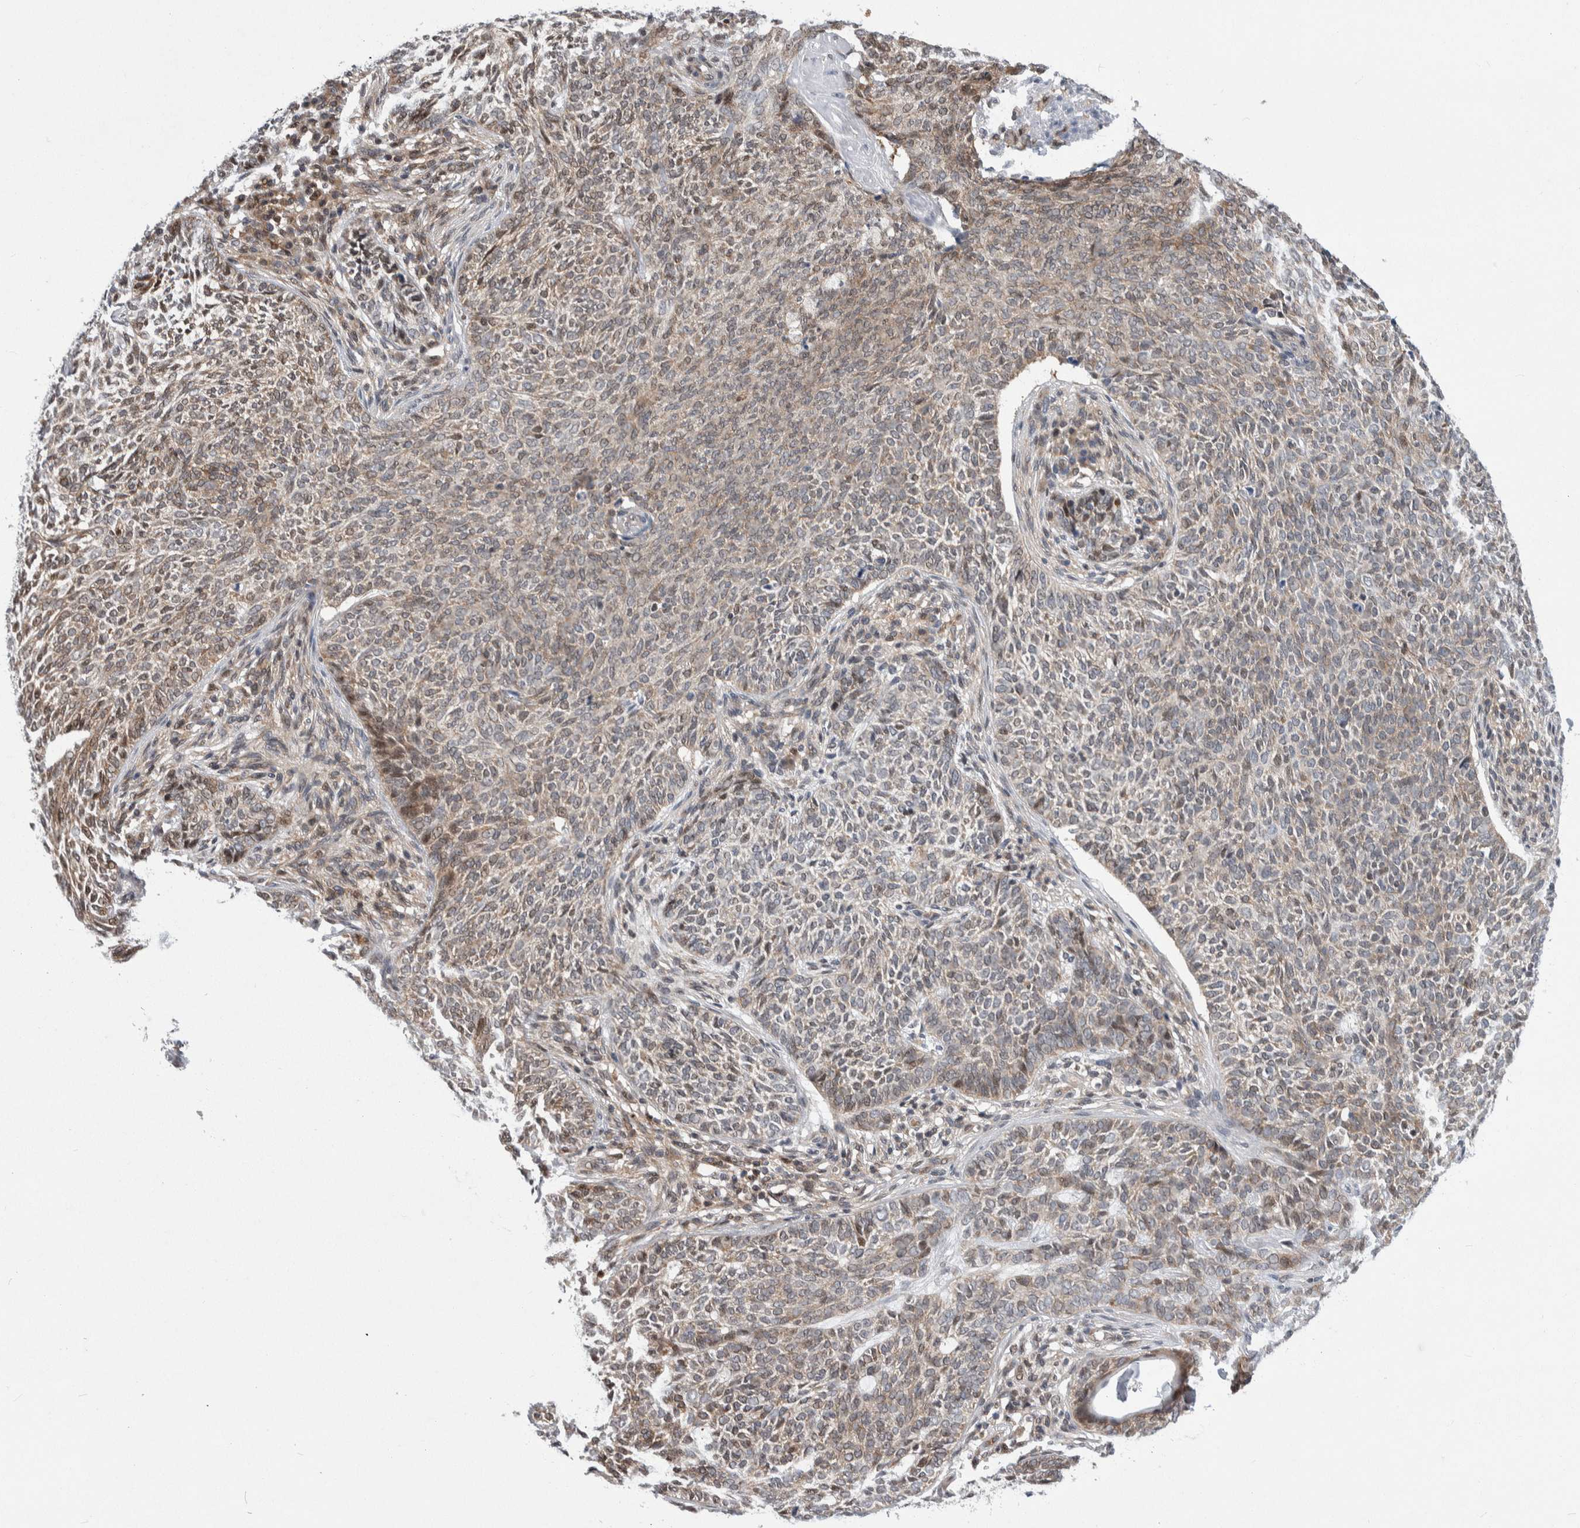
{"staining": {"intensity": "weak", "quantity": "25%-75%", "location": "cytoplasmic/membranous"}, "tissue": "skin cancer", "cell_type": "Tumor cells", "image_type": "cancer", "snomed": [{"axis": "morphology", "description": "Basal cell carcinoma"}, {"axis": "topography", "description": "Skin"}], "caption": "The micrograph exhibits a brown stain indicating the presence of a protein in the cytoplasmic/membranous of tumor cells in basal cell carcinoma (skin).", "gene": "PTPA", "patient": {"sex": "male", "age": 87}}